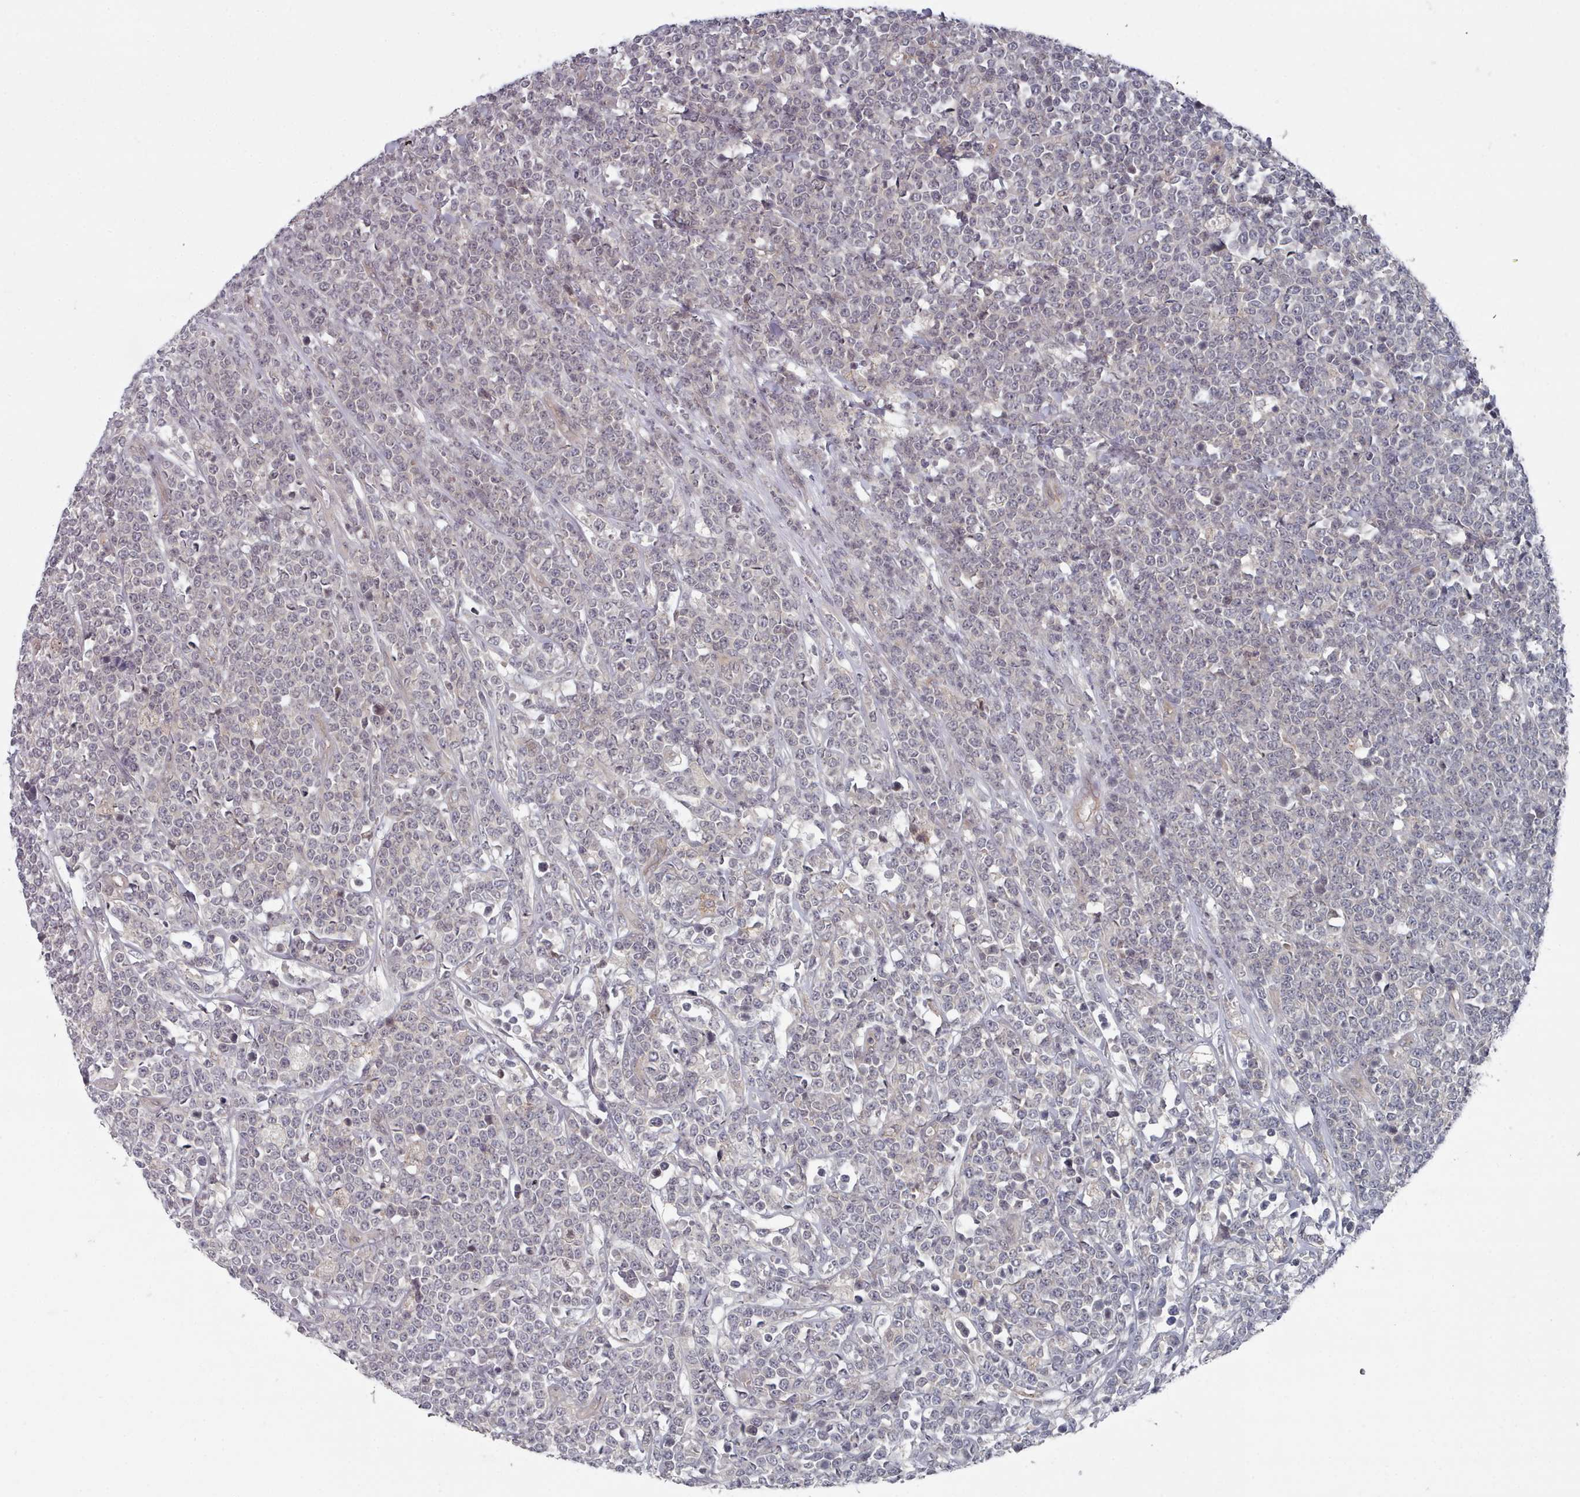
{"staining": {"intensity": "negative", "quantity": "none", "location": "none"}, "tissue": "lymphoma", "cell_type": "Tumor cells", "image_type": "cancer", "snomed": [{"axis": "morphology", "description": "Malignant lymphoma, non-Hodgkin's type, High grade"}, {"axis": "topography", "description": "Small intestine"}], "caption": "This is an immunohistochemistry (IHC) micrograph of human malignant lymphoma, non-Hodgkin's type (high-grade). There is no staining in tumor cells.", "gene": "HYAL3", "patient": {"sex": "male", "age": 8}}